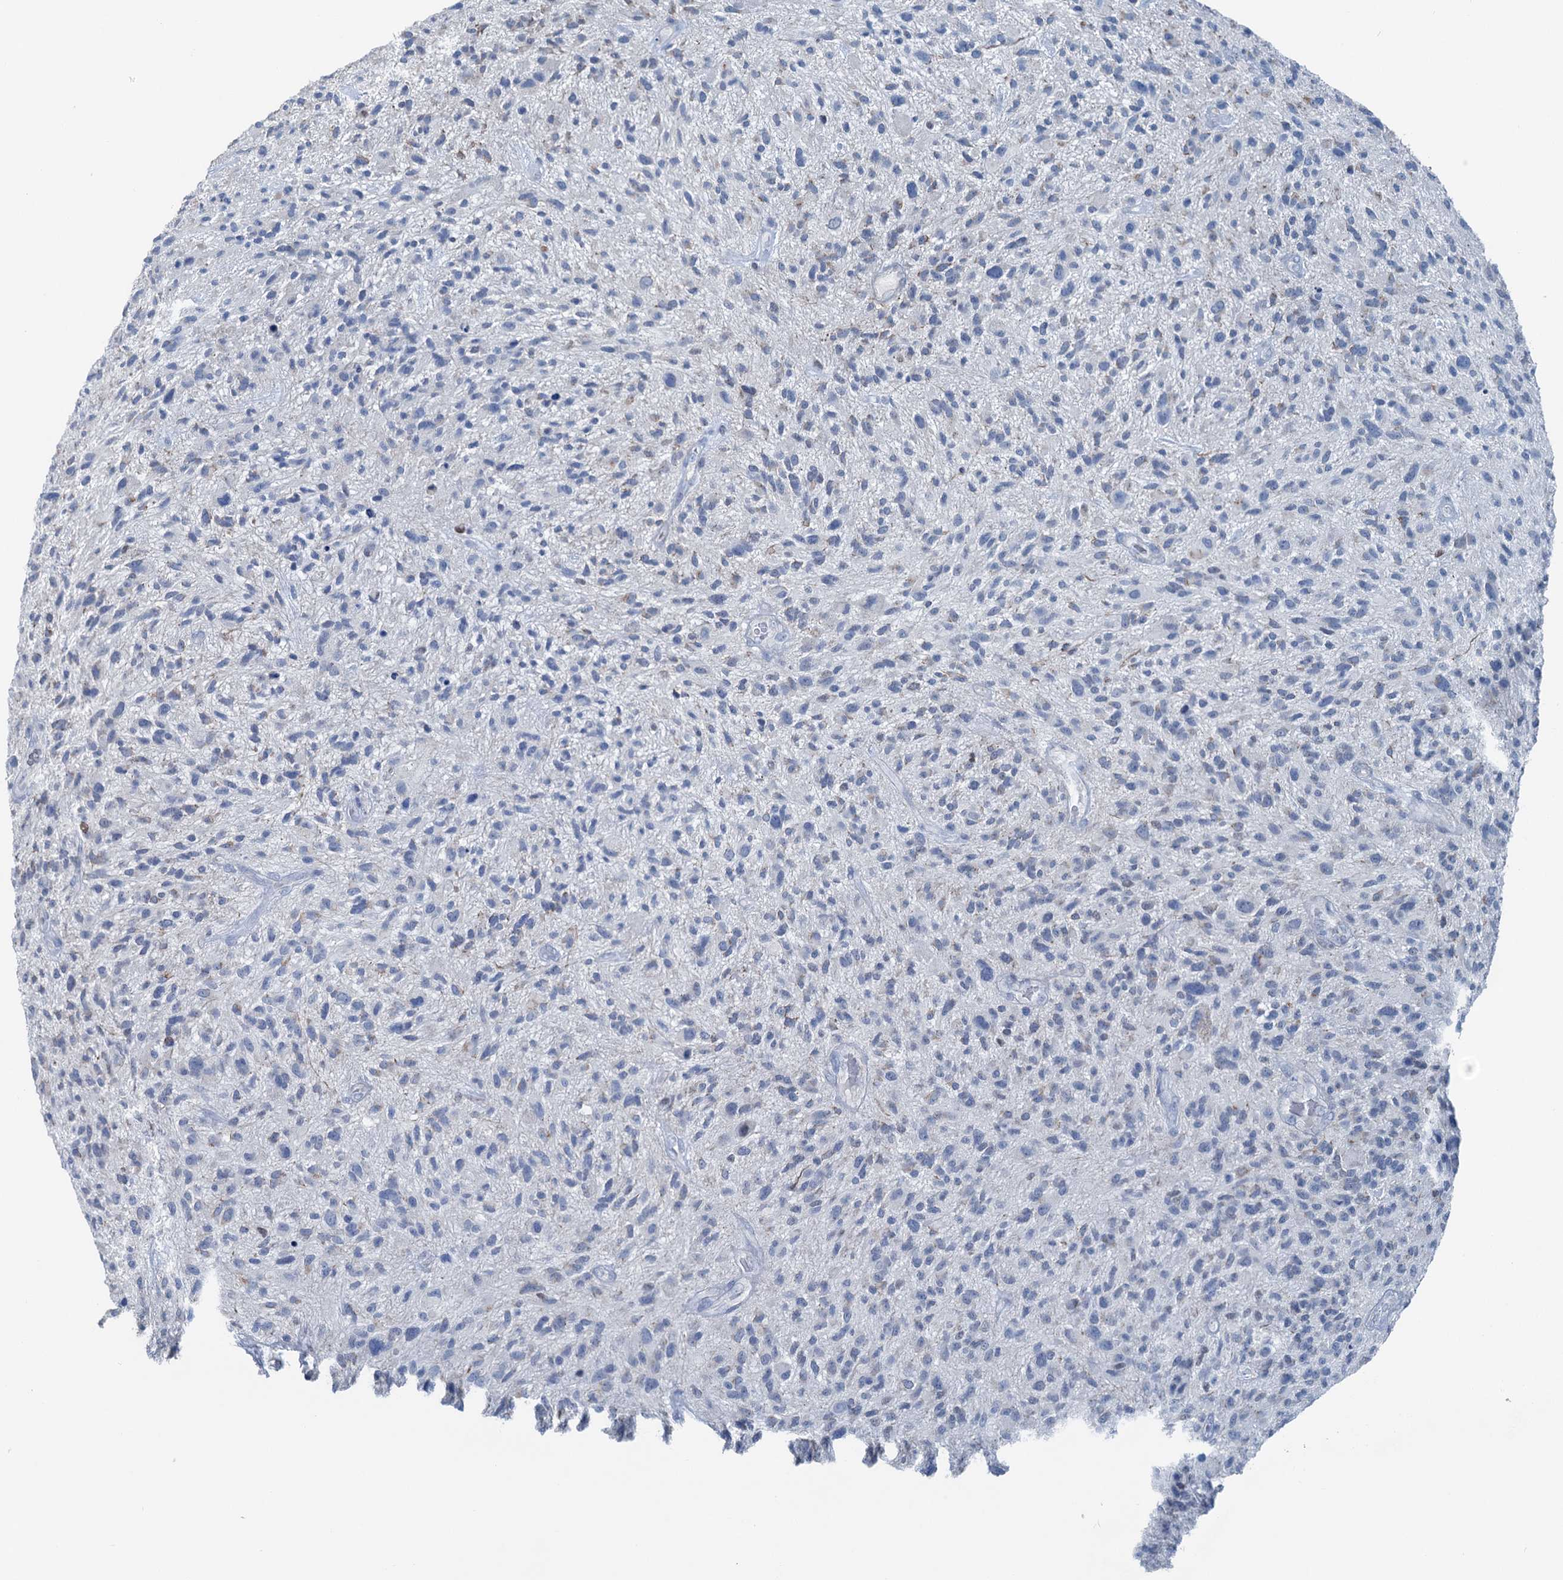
{"staining": {"intensity": "negative", "quantity": "none", "location": "none"}, "tissue": "glioma", "cell_type": "Tumor cells", "image_type": "cancer", "snomed": [{"axis": "morphology", "description": "Glioma, malignant, High grade"}, {"axis": "topography", "description": "Brain"}], "caption": "A high-resolution image shows IHC staining of glioma, which reveals no significant staining in tumor cells.", "gene": "ELP4", "patient": {"sex": "male", "age": 47}}